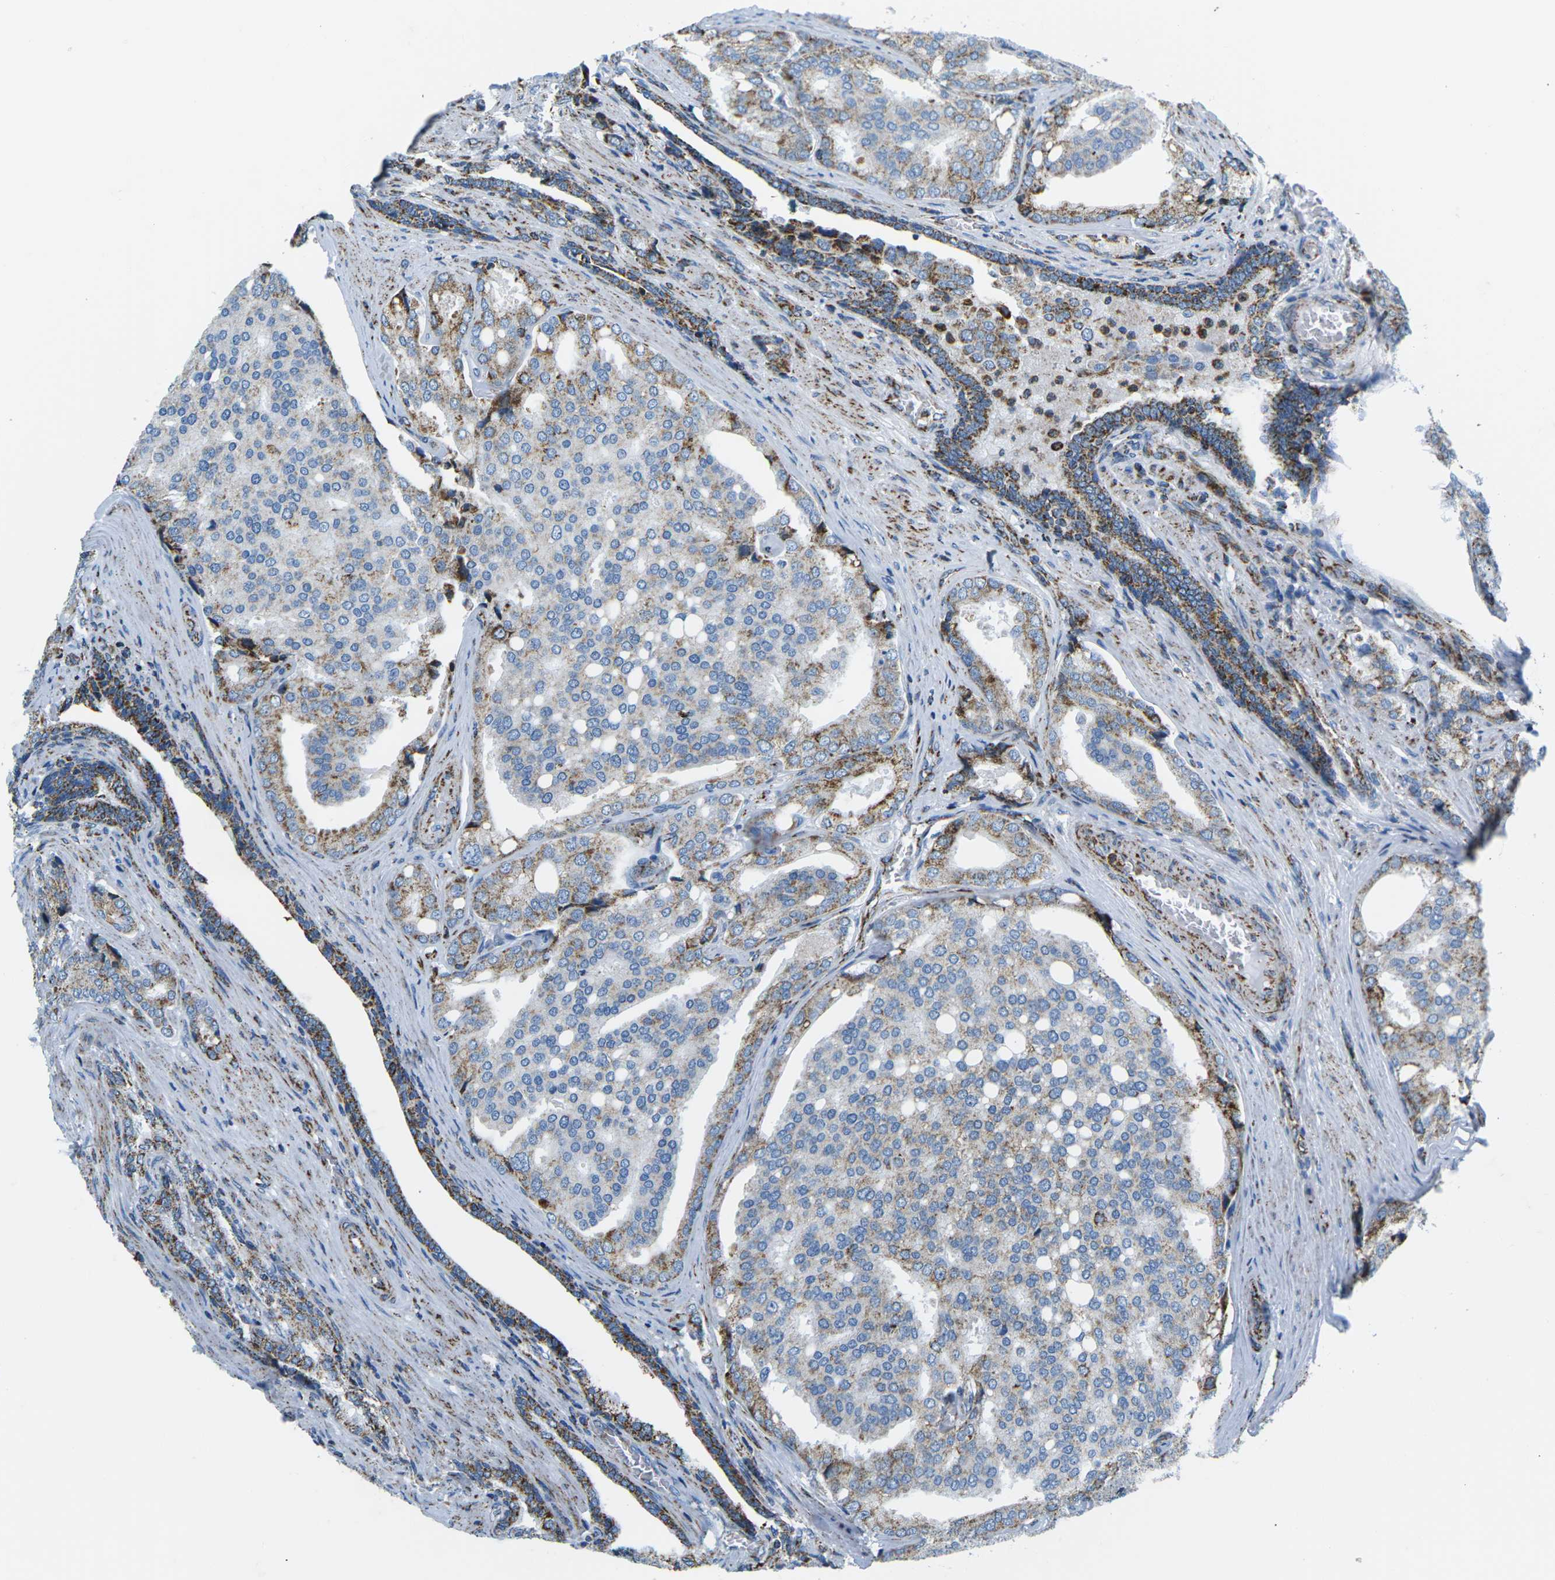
{"staining": {"intensity": "weak", "quantity": "<25%", "location": "cytoplasmic/membranous"}, "tissue": "prostate cancer", "cell_type": "Tumor cells", "image_type": "cancer", "snomed": [{"axis": "morphology", "description": "Adenocarcinoma, High grade"}, {"axis": "topography", "description": "Prostate"}], "caption": "A photomicrograph of adenocarcinoma (high-grade) (prostate) stained for a protein exhibits no brown staining in tumor cells. Nuclei are stained in blue.", "gene": "COX6C", "patient": {"sex": "male", "age": 50}}